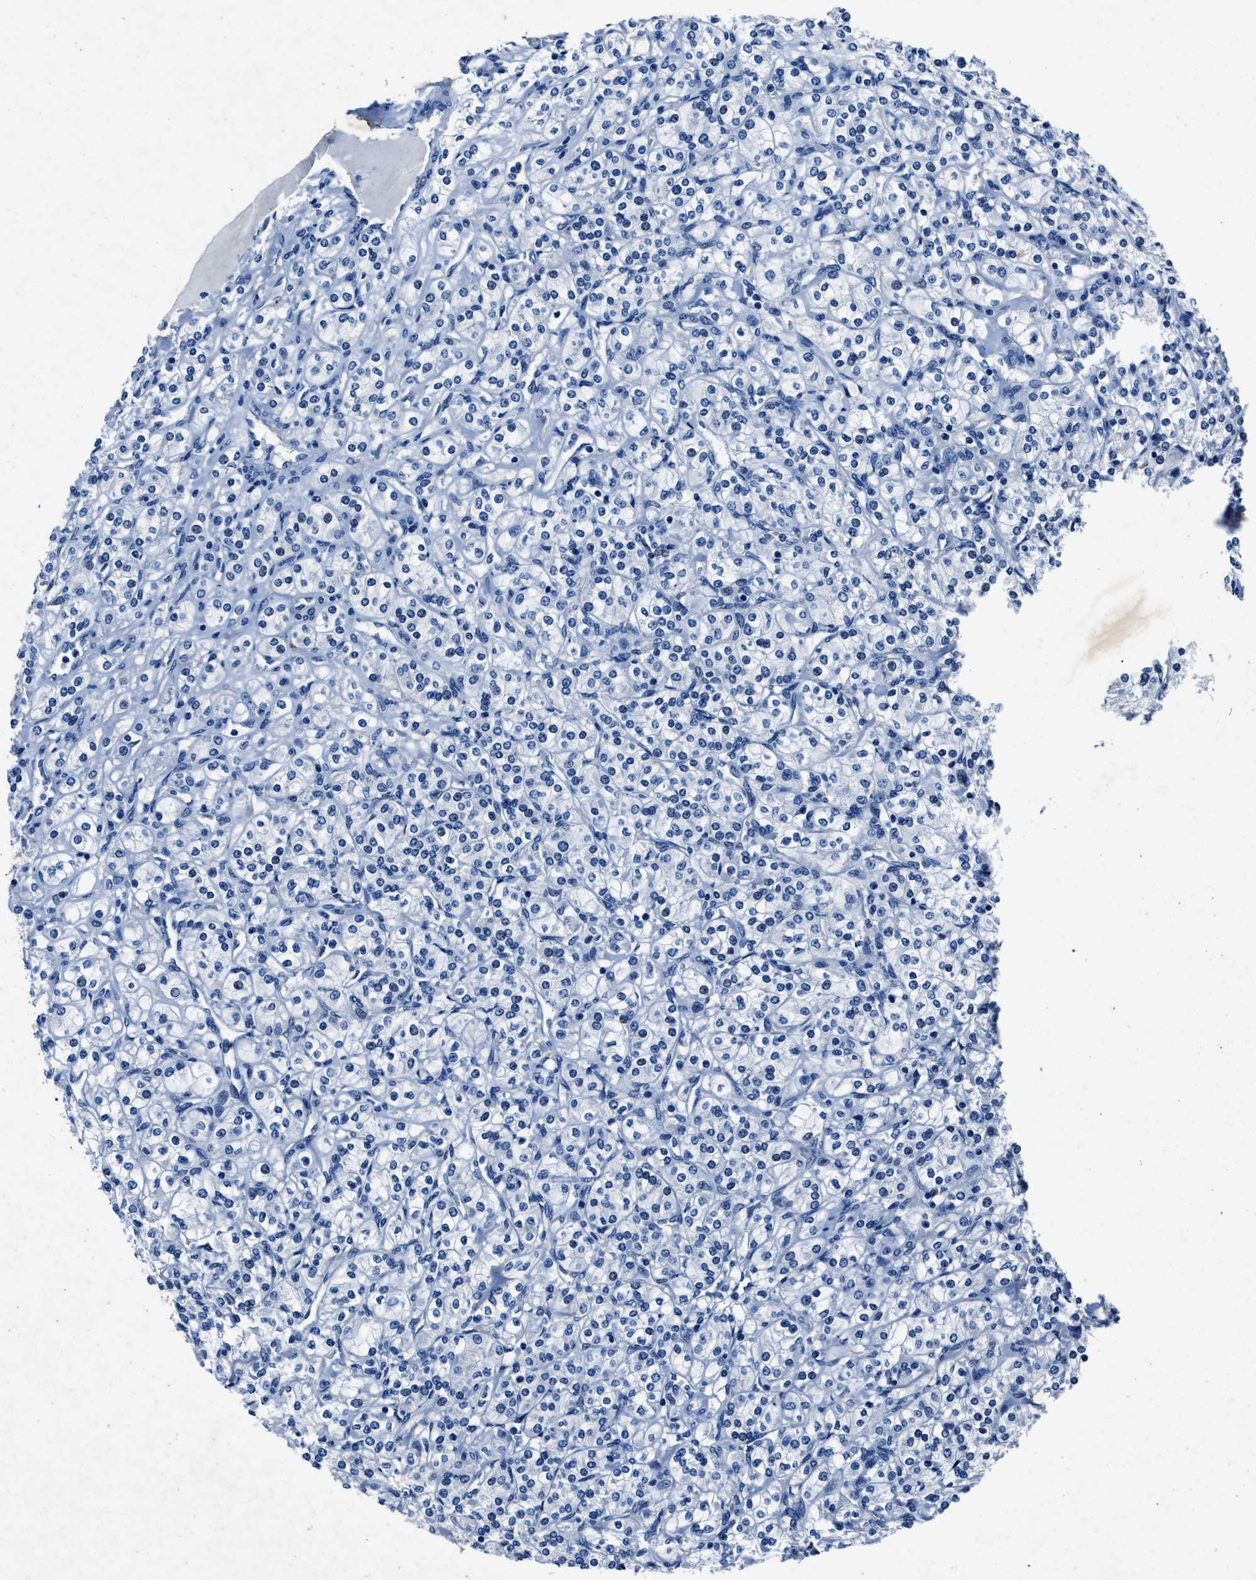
{"staining": {"intensity": "negative", "quantity": "none", "location": "none"}, "tissue": "renal cancer", "cell_type": "Tumor cells", "image_type": "cancer", "snomed": [{"axis": "morphology", "description": "Adenocarcinoma, NOS"}, {"axis": "topography", "description": "Kidney"}], "caption": "The immunohistochemistry (IHC) histopathology image has no significant expression in tumor cells of renal cancer tissue. Nuclei are stained in blue.", "gene": "NACAD", "patient": {"sex": "male", "age": 77}}